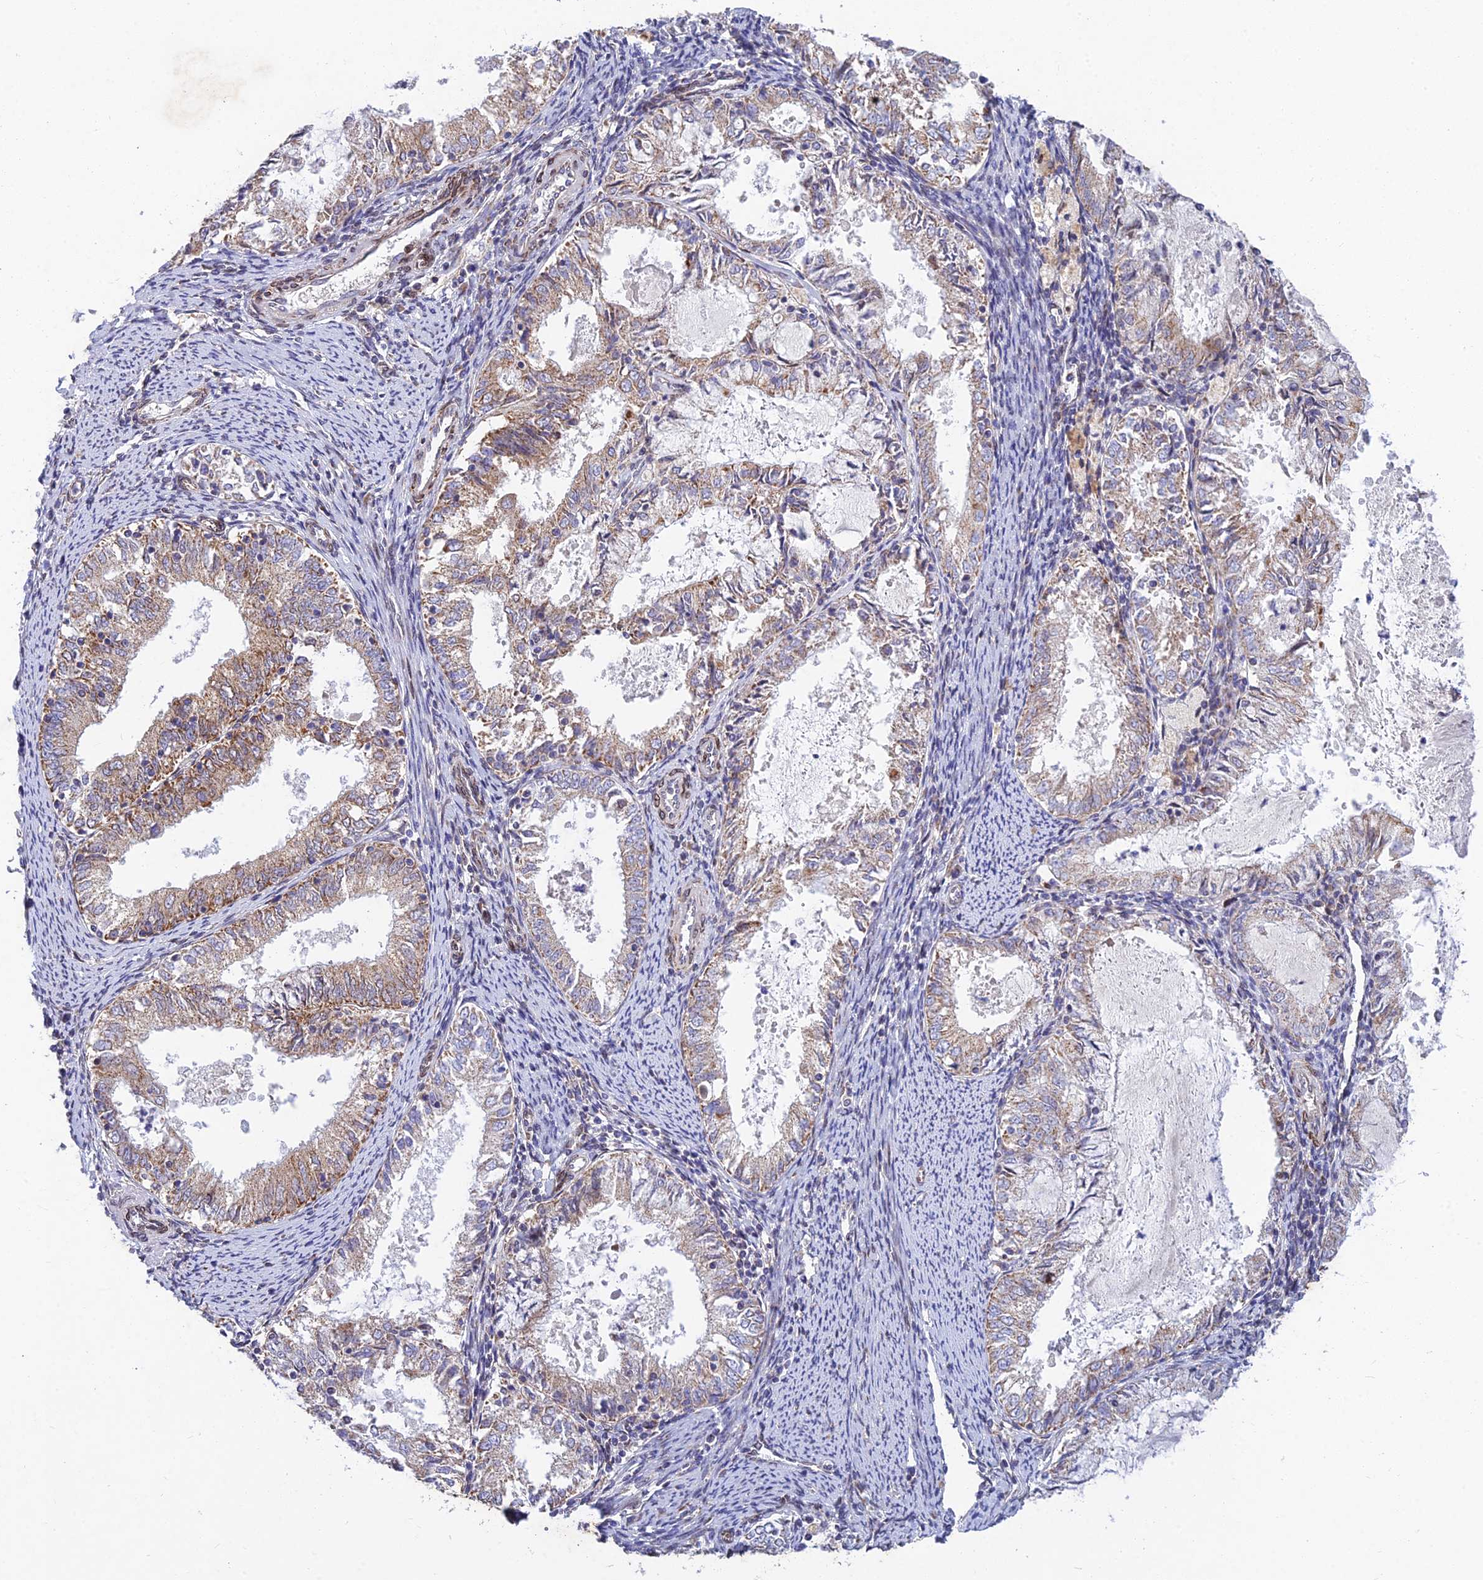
{"staining": {"intensity": "weak", "quantity": ">75%", "location": "cytoplasmic/membranous"}, "tissue": "endometrial cancer", "cell_type": "Tumor cells", "image_type": "cancer", "snomed": [{"axis": "morphology", "description": "Adenocarcinoma, NOS"}, {"axis": "topography", "description": "Endometrium"}], "caption": "Tumor cells reveal weak cytoplasmic/membranous staining in about >75% of cells in endometrial cancer (adenocarcinoma). The staining was performed using DAB (3,3'-diaminobenzidine) to visualize the protein expression in brown, while the nuclei were stained in blue with hematoxylin (Magnification: 20x).", "gene": "MGAT2", "patient": {"sex": "female", "age": 57}}